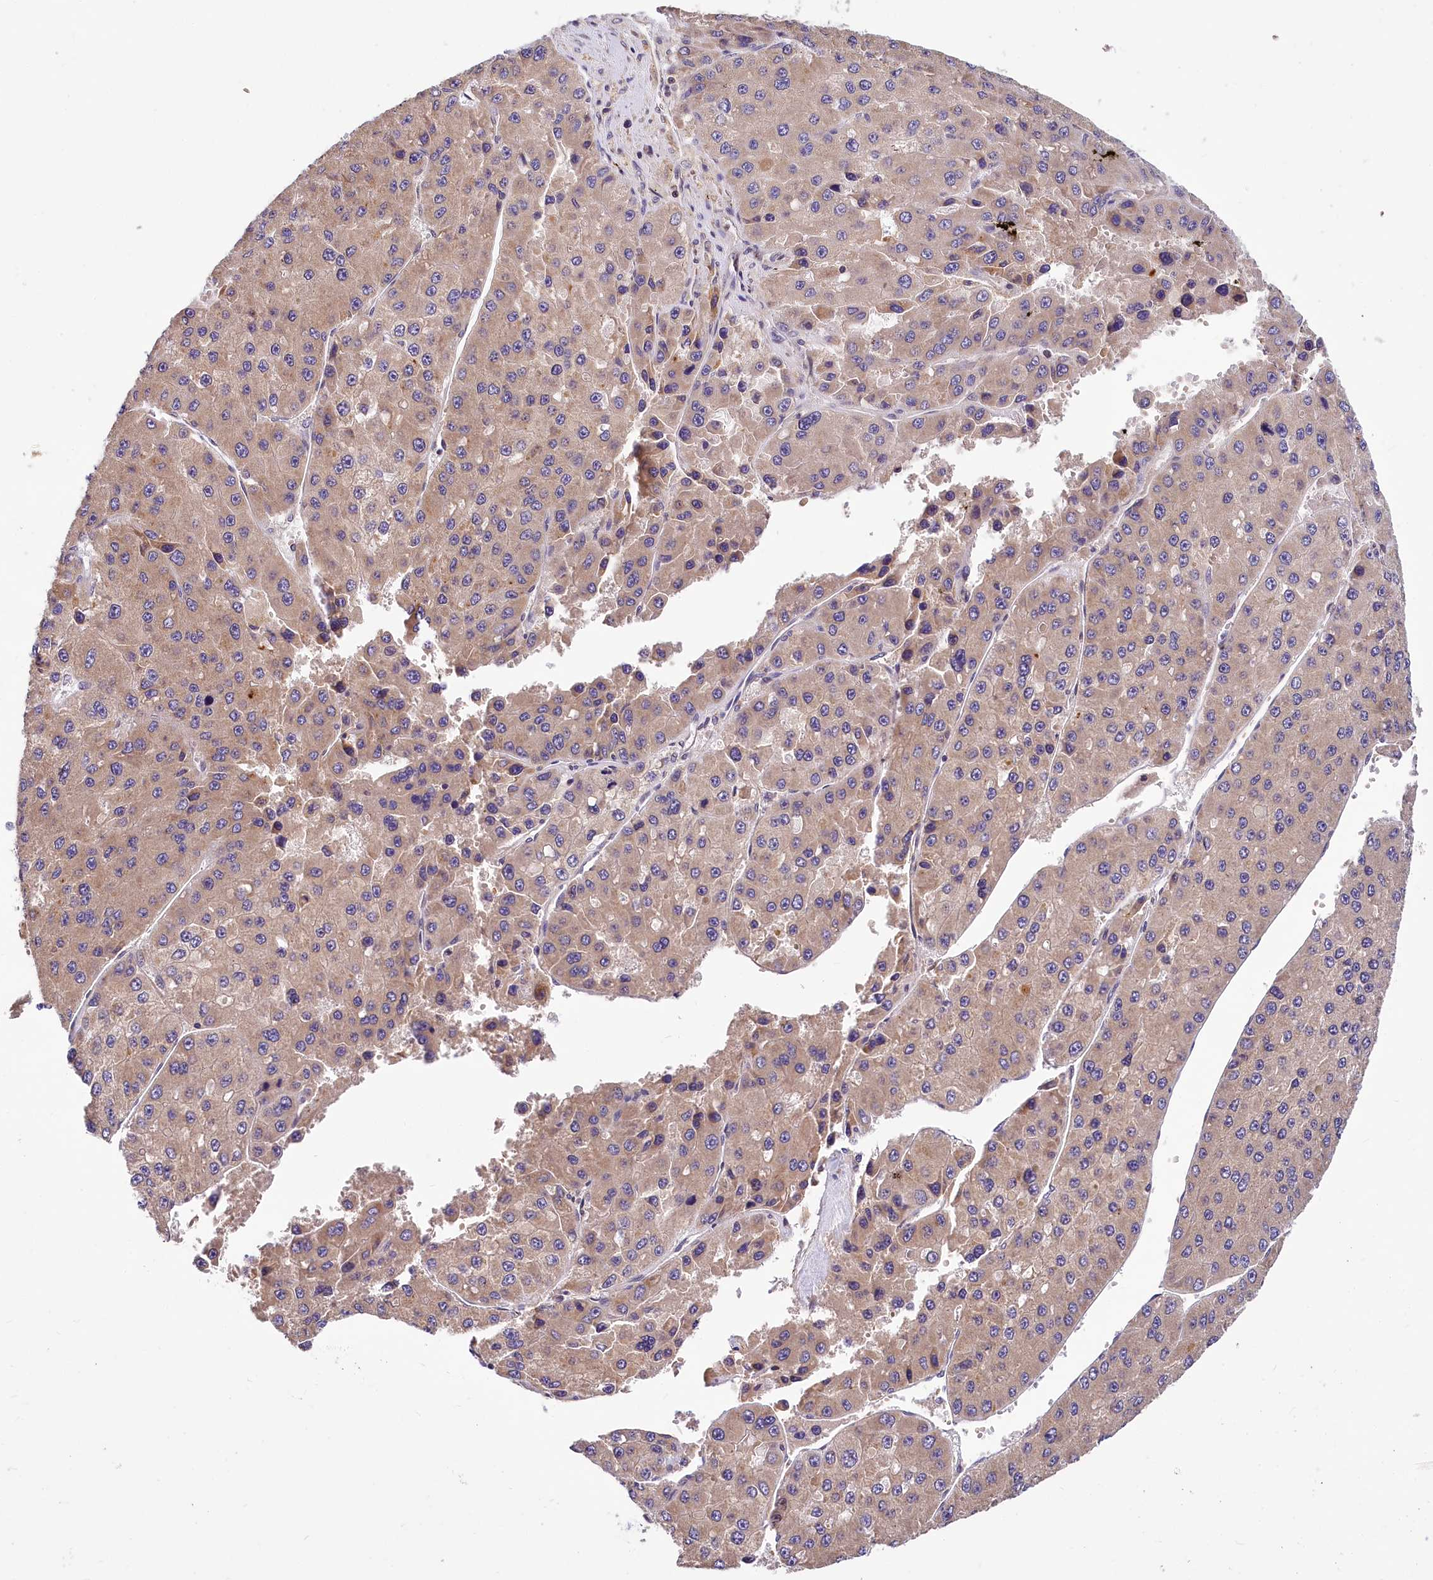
{"staining": {"intensity": "weak", "quantity": ">75%", "location": "cytoplasmic/membranous"}, "tissue": "liver cancer", "cell_type": "Tumor cells", "image_type": "cancer", "snomed": [{"axis": "morphology", "description": "Carcinoma, Hepatocellular, NOS"}, {"axis": "topography", "description": "Liver"}], "caption": "Tumor cells display low levels of weak cytoplasmic/membranous positivity in about >75% of cells in human hepatocellular carcinoma (liver).", "gene": "SUPV3L1", "patient": {"sex": "female", "age": 73}}